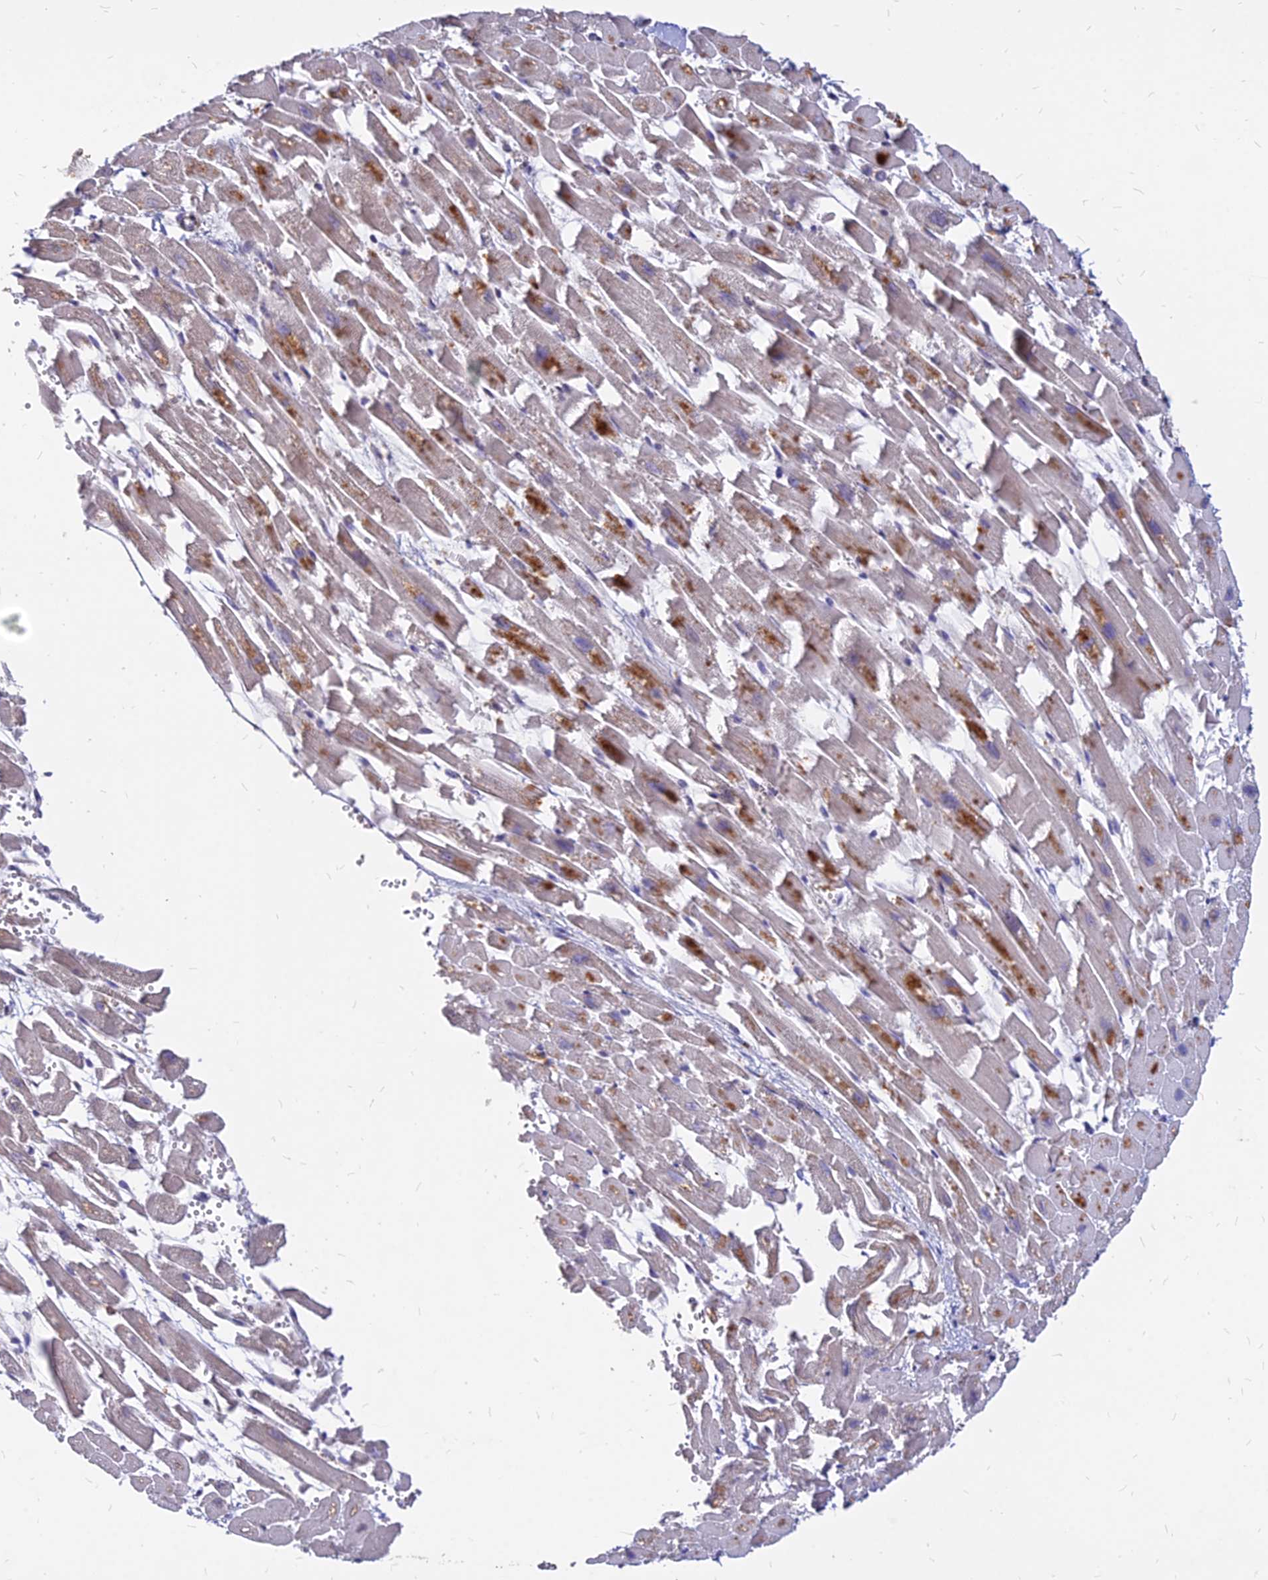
{"staining": {"intensity": "moderate", "quantity": "25%-75%", "location": "cytoplasmic/membranous"}, "tissue": "heart muscle", "cell_type": "Cardiomyocytes", "image_type": "normal", "snomed": [{"axis": "morphology", "description": "Normal tissue, NOS"}, {"axis": "topography", "description": "Heart"}], "caption": "High-power microscopy captured an immunohistochemistry (IHC) micrograph of normal heart muscle, revealing moderate cytoplasmic/membranous staining in about 25%-75% of cardiomyocytes. (IHC, brightfield microscopy, high magnification).", "gene": "C11orf68", "patient": {"sex": "female", "age": 64}}